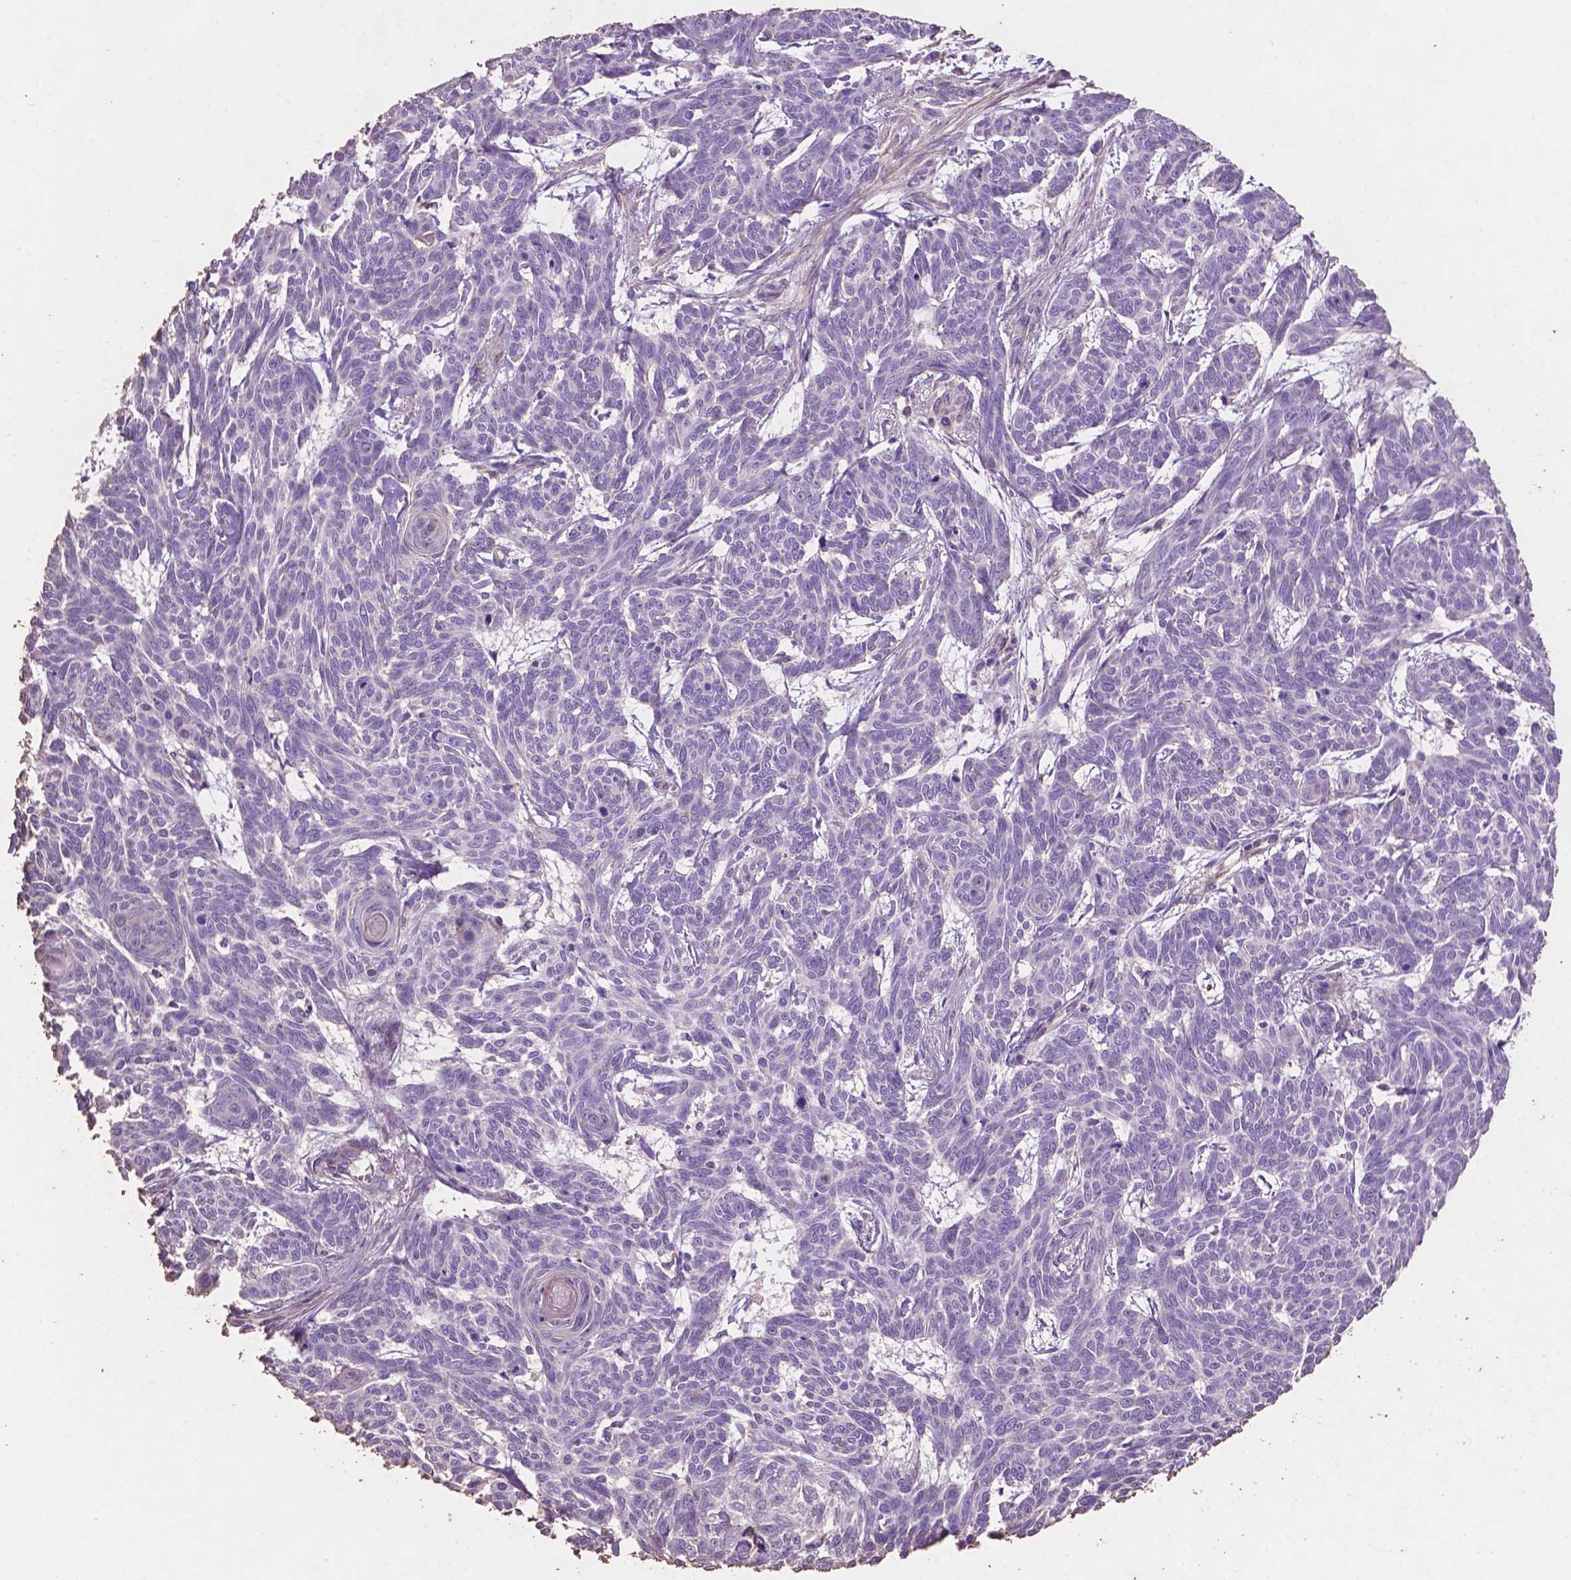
{"staining": {"intensity": "negative", "quantity": "none", "location": "none"}, "tissue": "skin cancer", "cell_type": "Tumor cells", "image_type": "cancer", "snomed": [{"axis": "morphology", "description": "Basal cell carcinoma"}, {"axis": "topography", "description": "Skin"}], "caption": "This is an IHC image of human skin basal cell carcinoma. There is no expression in tumor cells.", "gene": "COMMD4", "patient": {"sex": "female", "age": 93}}